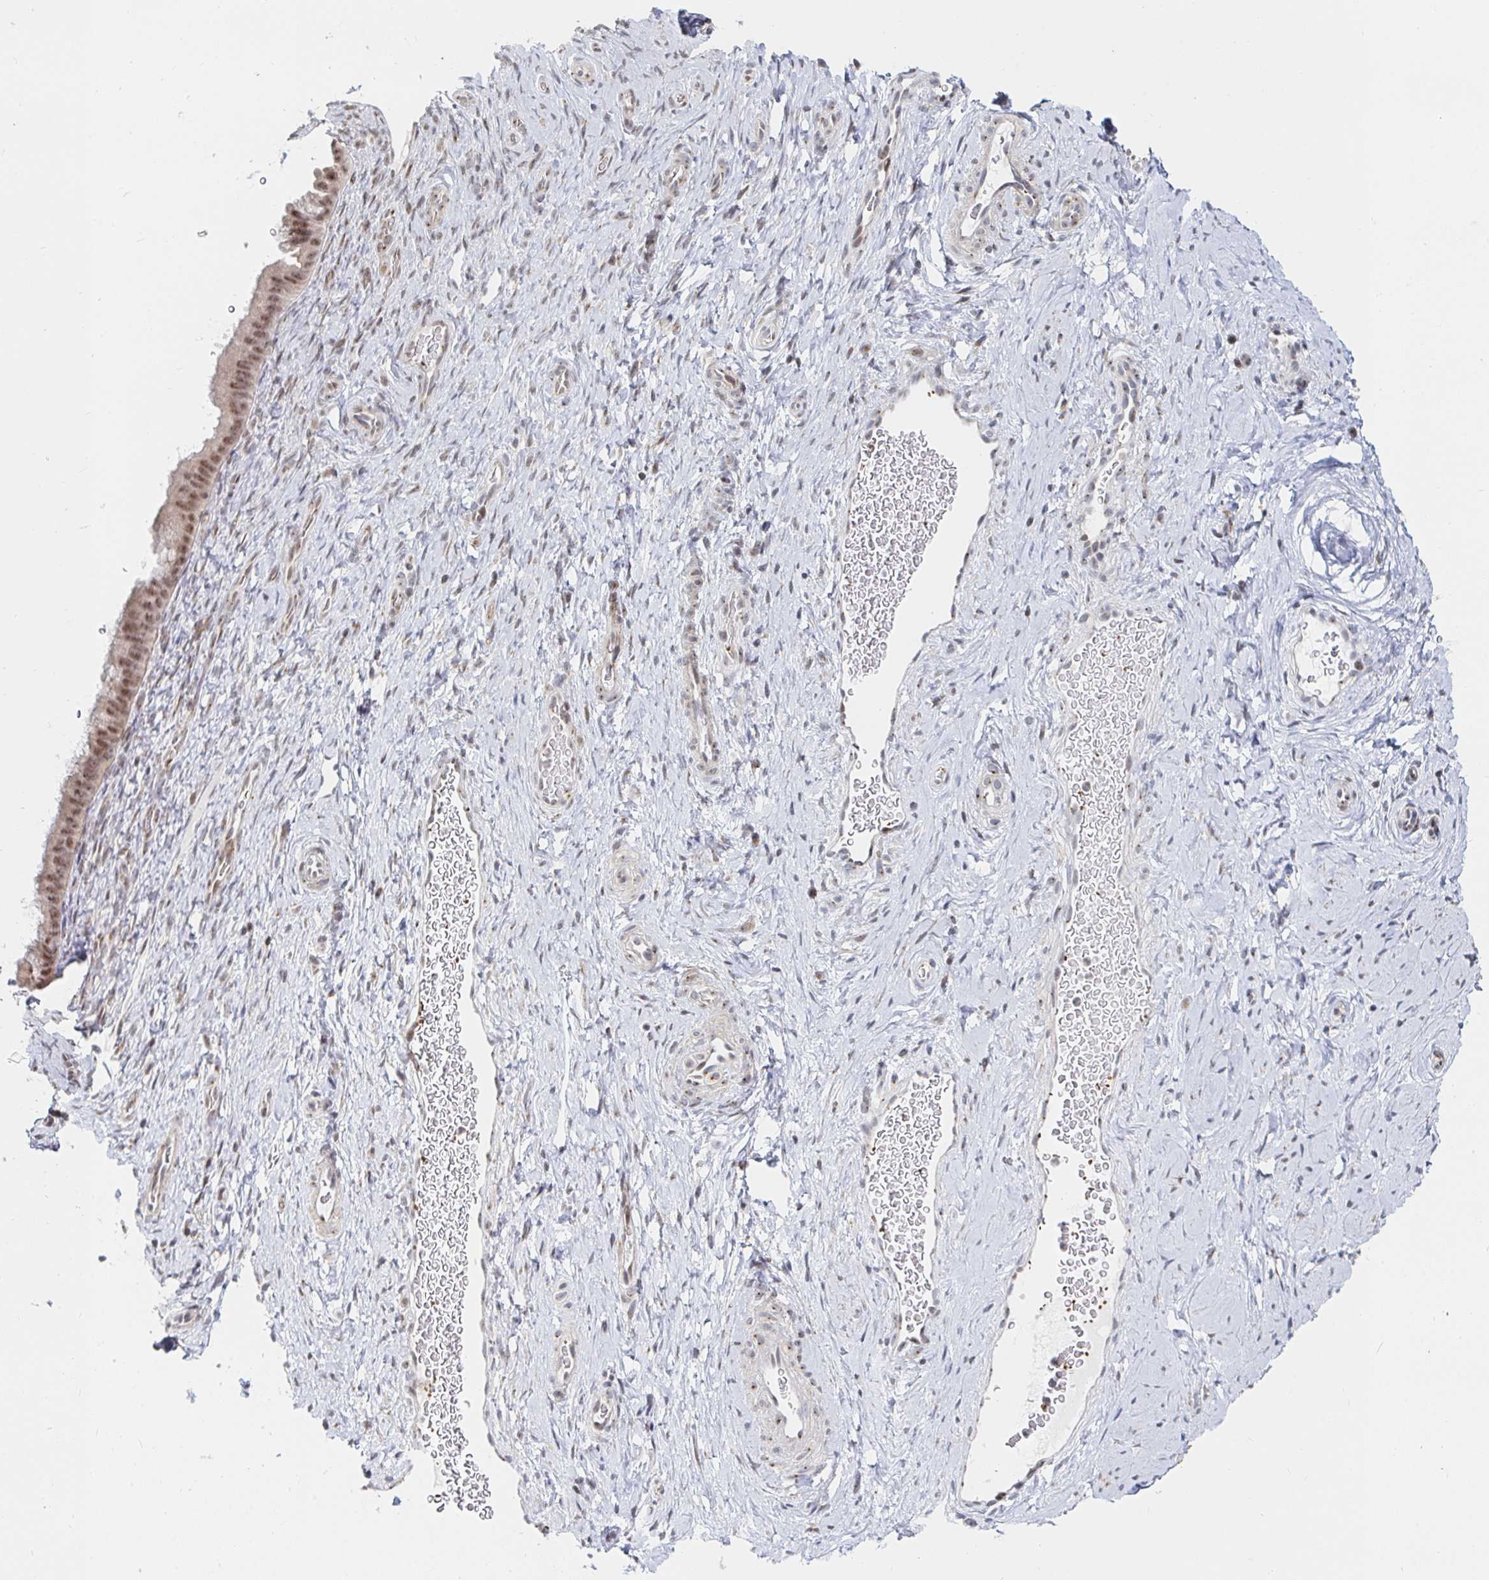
{"staining": {"intensity": "moderate", "quantity": ">75%", "location": "nuclear"}, "tissue": "cervix", "cell_type": "Glandular cells", "image_type": "normal", "snomed": [{"axis": "morphology", "description": "Normal tissue, NOS"}, {"axis": "topography", "description": "Cervix"}], "caption": "Benign cervix demonstrates moderate nuclear expression in about >75% of glandular cells, visualized by immunohistochemistry. (DAB IHC, brown staining for protein, blue staining for nuclei).", "gene": "CHD2", "patient": {"sex": "female", "age": 34}}